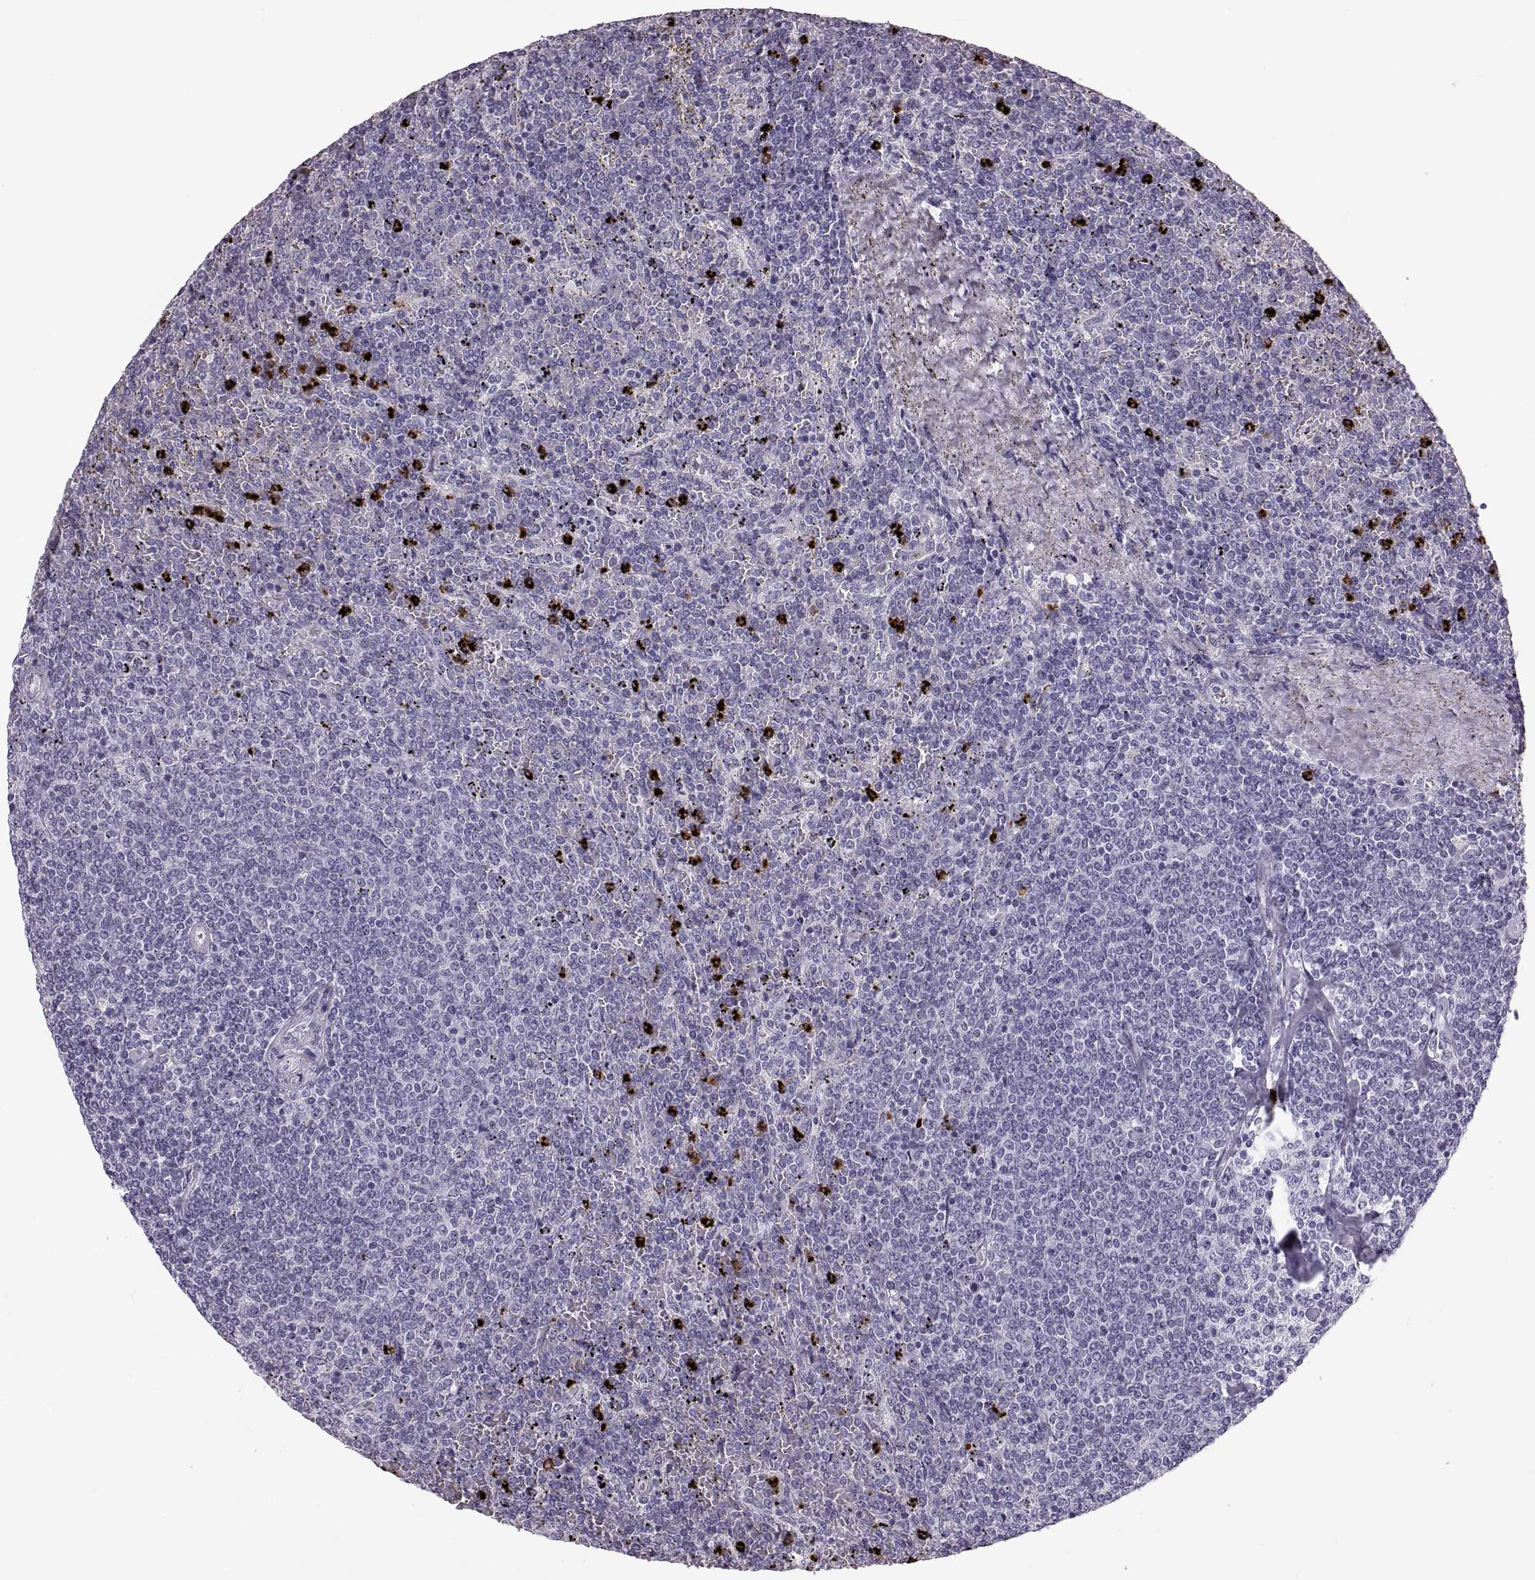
{"staining": {"intensity": "negative", "quantity": "none", "location": "none"}, "tissue": "lymphoma", "cell_type": "Tumor cells", "image_type": "cancer", "snomed": [{"axis": "morphology", "description": "Malignant lymphoma, non-Hodgkin's type, Low grade"}, {"axis": "topography", "description": "Spleen"}], "caption": "Tumor cells are negative for brown protein staining in malignant lymphoma, non-Hodgkin's type (low-grade).", "gene": "MILR1", "patient": {"sex": "female", "age": 77}}